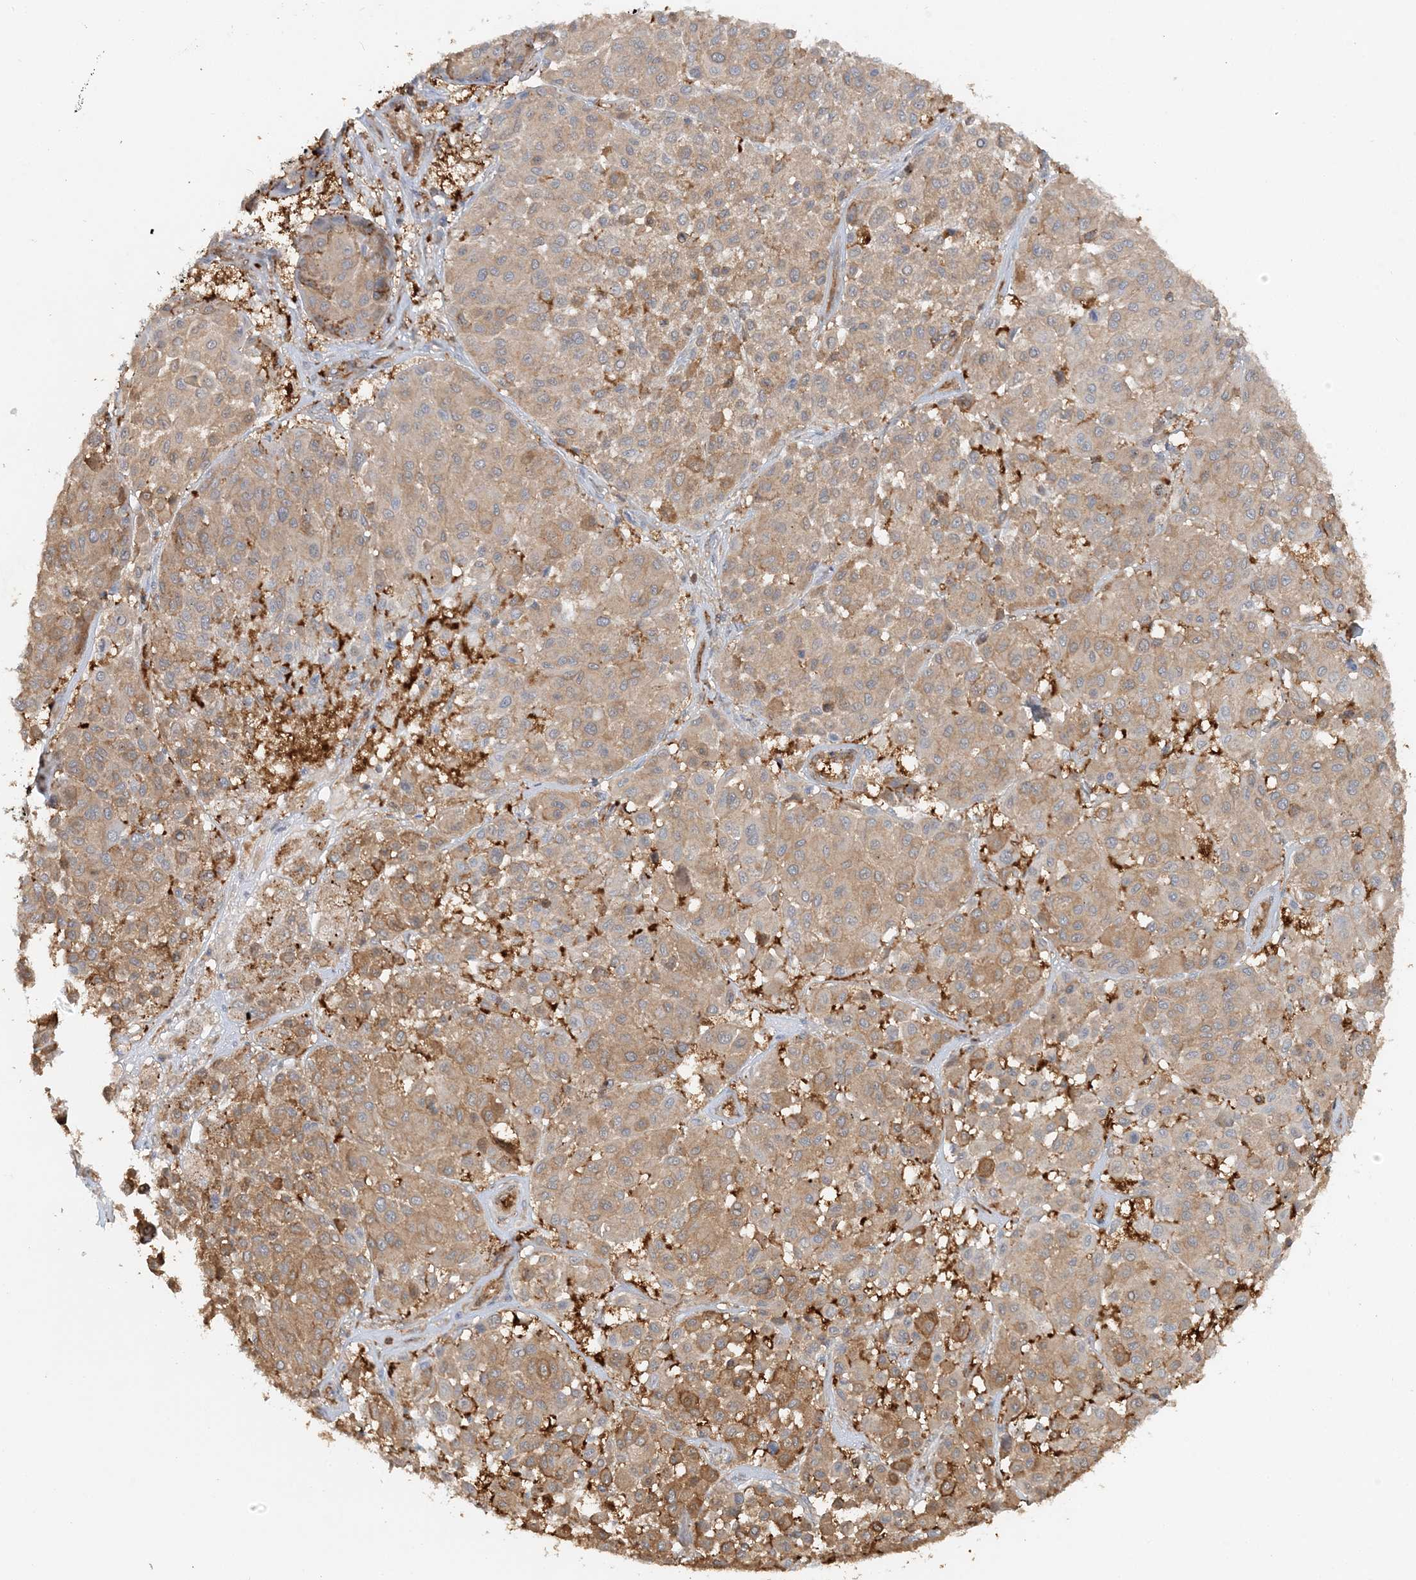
{"staining": {"intensity": "moderate", "quantity": ">75%", "location": "cytoplasmic/membranous"}, "tissue": "melanoma", "cell_type": "Tumor cells", "image_type": "cancer", "snomed": [{"axis": "morphology", "description": "Malignant melanoma, Metastatic site"}, {"axis": "topography", "description": "Soft tissue"}], "caption": "Melanoma stained with a protein marker demonstrates moderate staining in tumor cells.", "gene": "DSTN", "patient": {"sex": "male", "age": 41}}